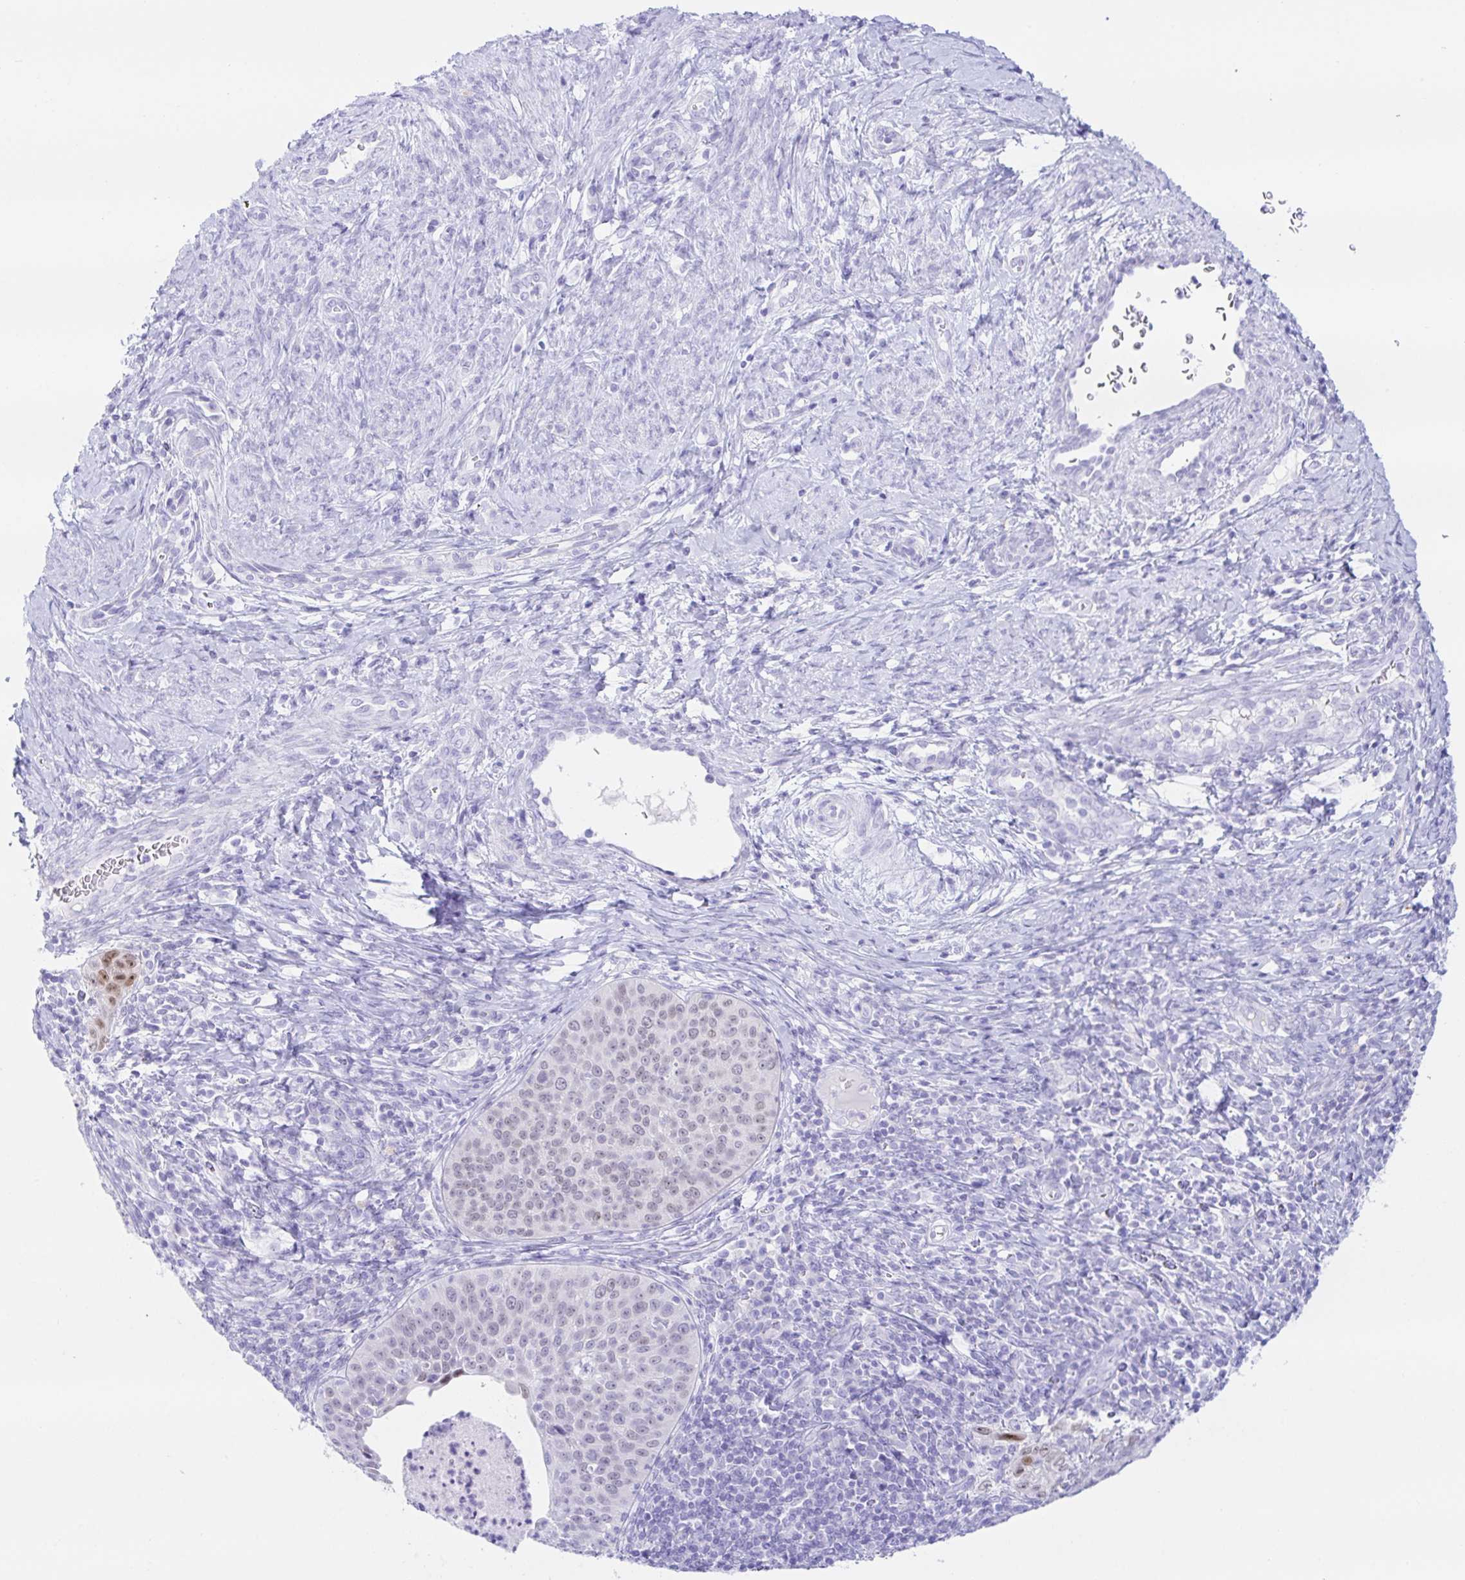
{"staining": {"intensity": "moderate", "quantity": "25%-75%", "location": "nuclear"}, "tissue": "cervical cancer", "cell_type": "Tumor cells", "image_type": "cancer", "snomed": [{"axis": "morphology", "description": "Squamous cell carcinoma, NOS"}, {"axis": "topography", "description": "Cervix"}], "caption": "This image demonstrates IHC staining of human cervical cancer, with medium moderate nuclear expression in approximately 25%-75% of tumor cells.", "gene": "PAX8", "patient": {"sex": "female", "age": 30}}